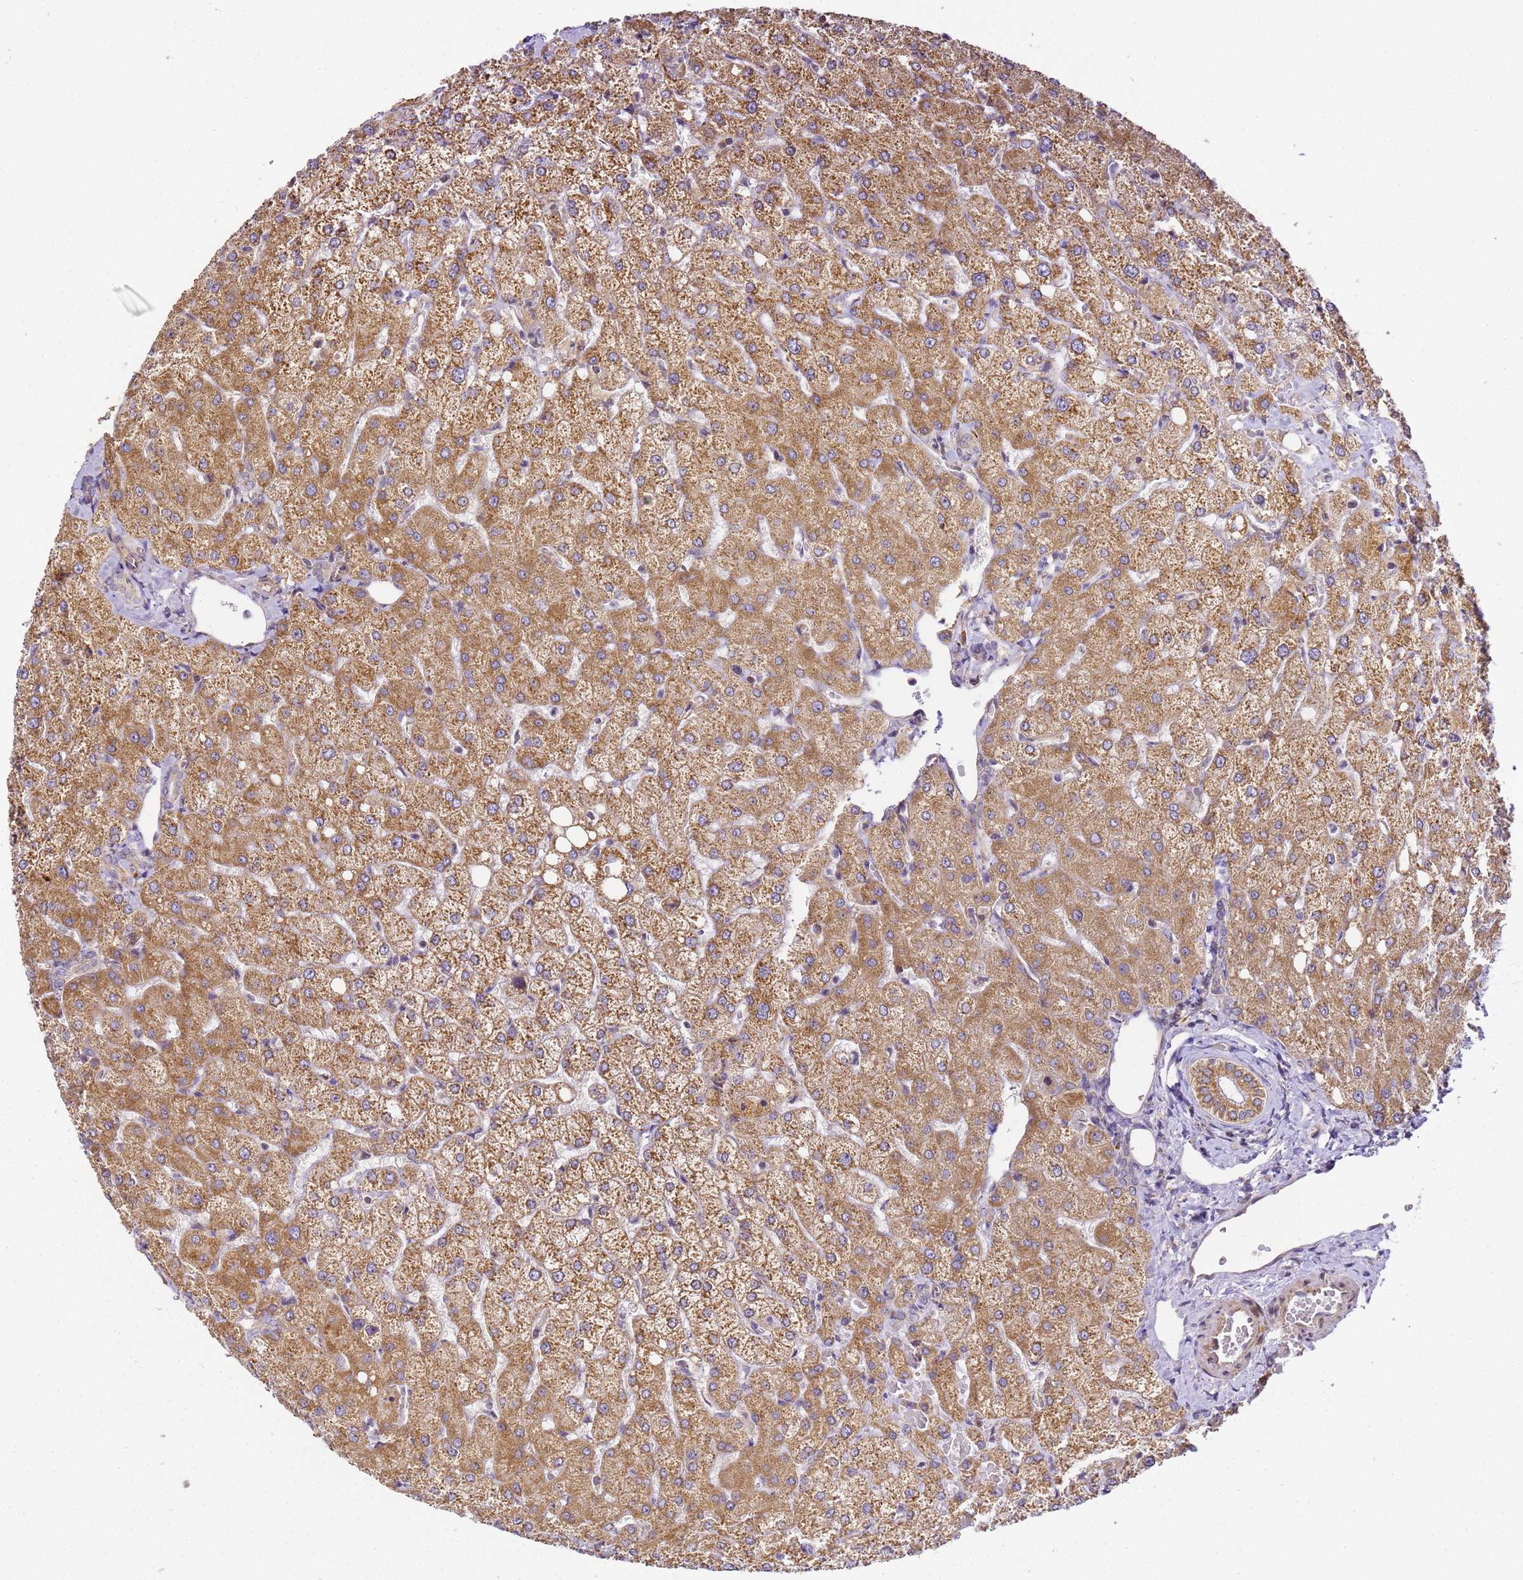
{"staining": {"intensity": "moderate", "quantity": "25%-75%", "location": "cytoplasmic/membranous"}, "tissue": "liver", "cell_type": "Cholangiocytes", "image_type": "normal", "snomed": [{"axis": "morphology", "description": "Normal tissue, NOS"}, {"axis": "topography", "description": "Liver"}], "caption": "Immunohistochemical staining of benign human liver exhibits moderate cytoplasmic/membranous protein positivity in approximately 25%-75% of cholangiocytes. (Stains: DAB (3,3'-diaminobenzidine) in brown, nuclei in blue, Microscopy: brightfield microscopy at high magnification).", "gene": "RPL13A", "patient": {"sex": "female", "age": 54}}